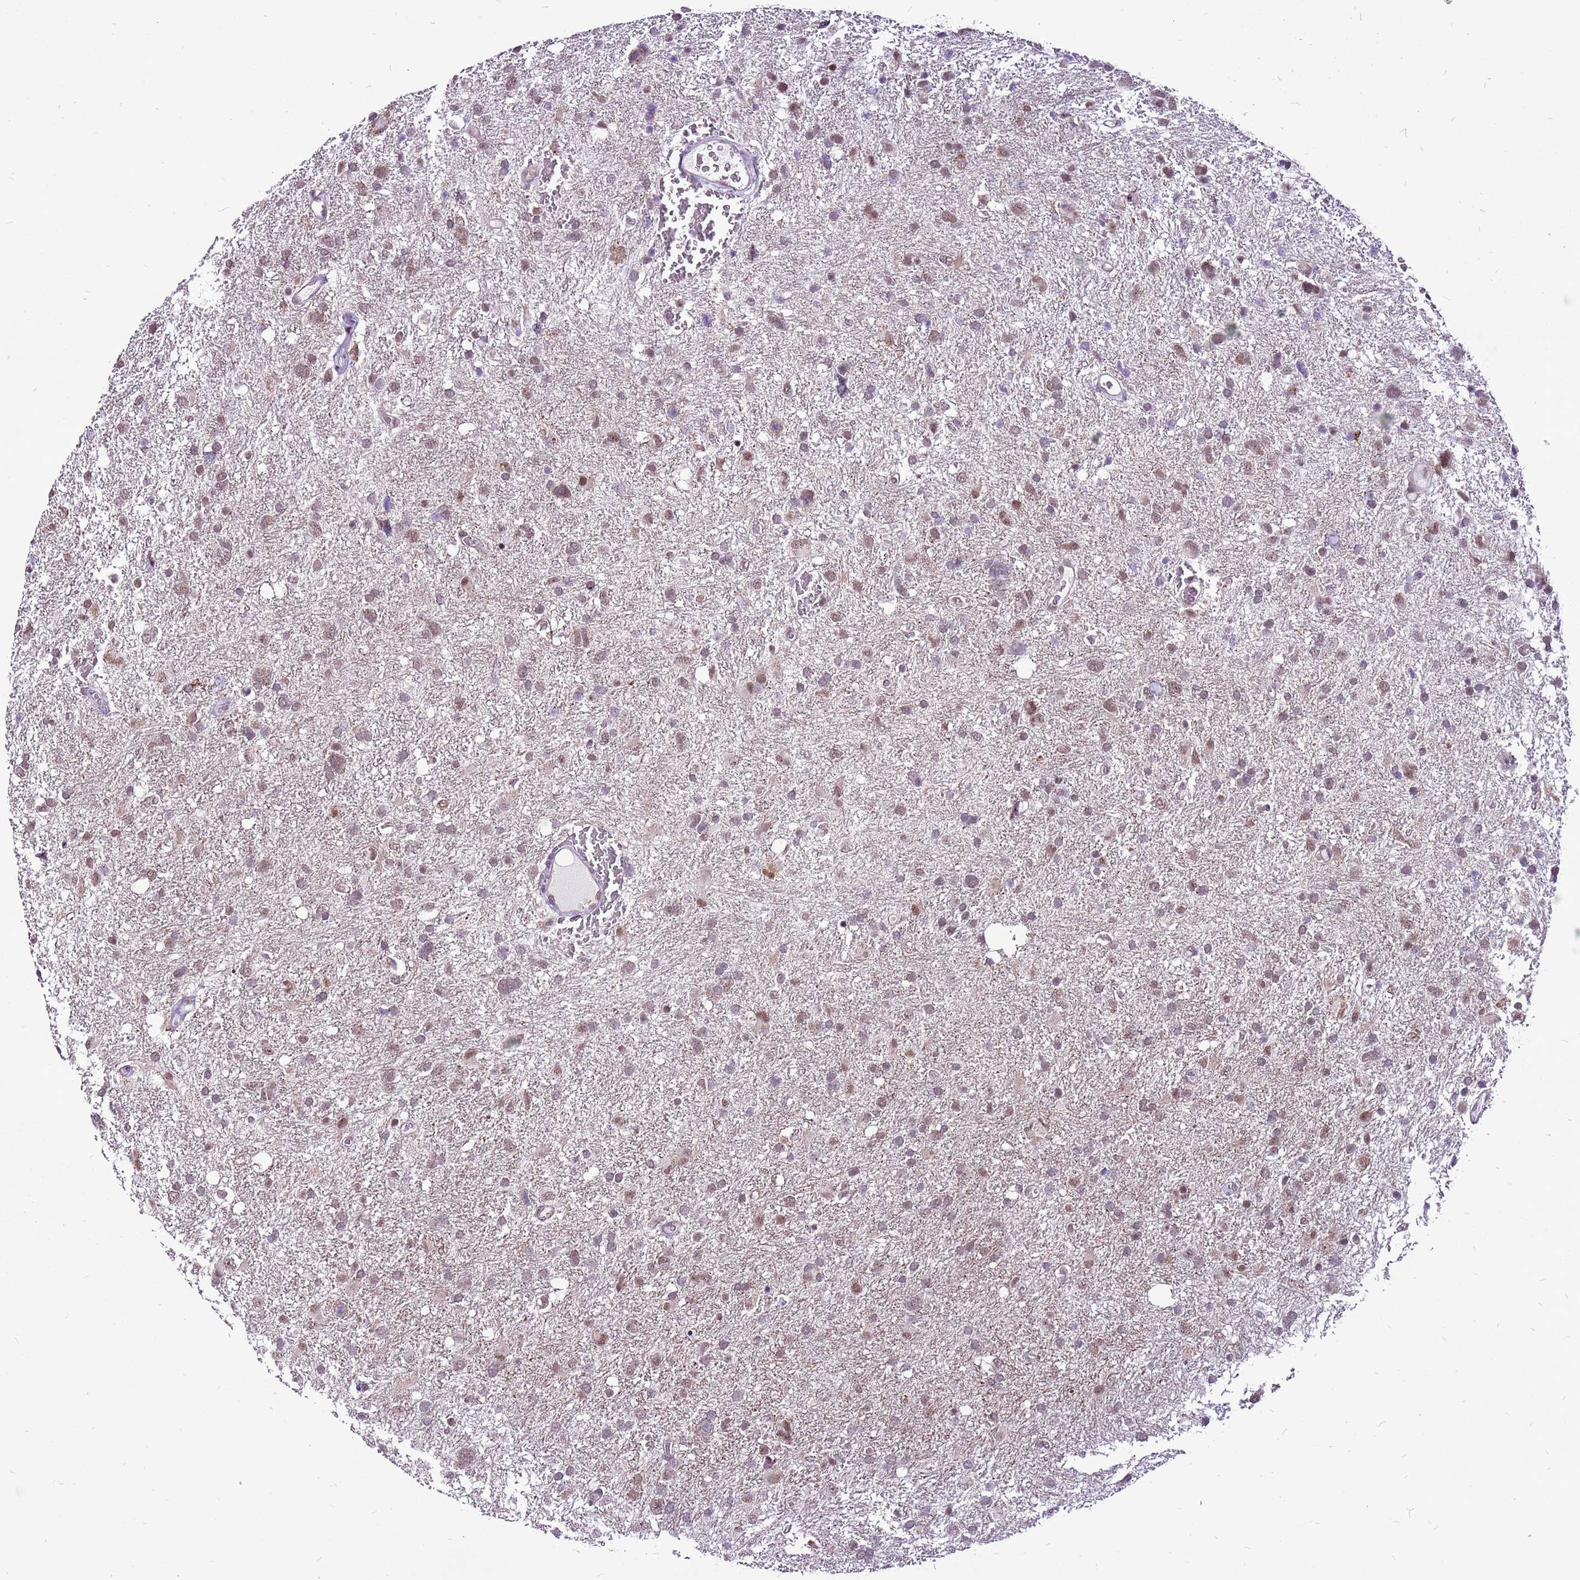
{"staining": {"intensity": "moderate", "quantity": "25%-75%", "location": "nuclear"}, "tissue": "glioma", "cell_type": "Tumor cells", "image_type": "cancer", "snomed": [{"axis": "morphology", "description": "Glioma, malignant, High grade"}, {"axis": "topography", "description": "Brain"}], "caption": "Immunohistochemical staining of human malignant glioma (high-grade) exhibits medium levels of moderate nuclear staining in about 25%-75% of tumor cells.", "gene": "CCDC166", "patient": {"sex": "male", "age": 61}}